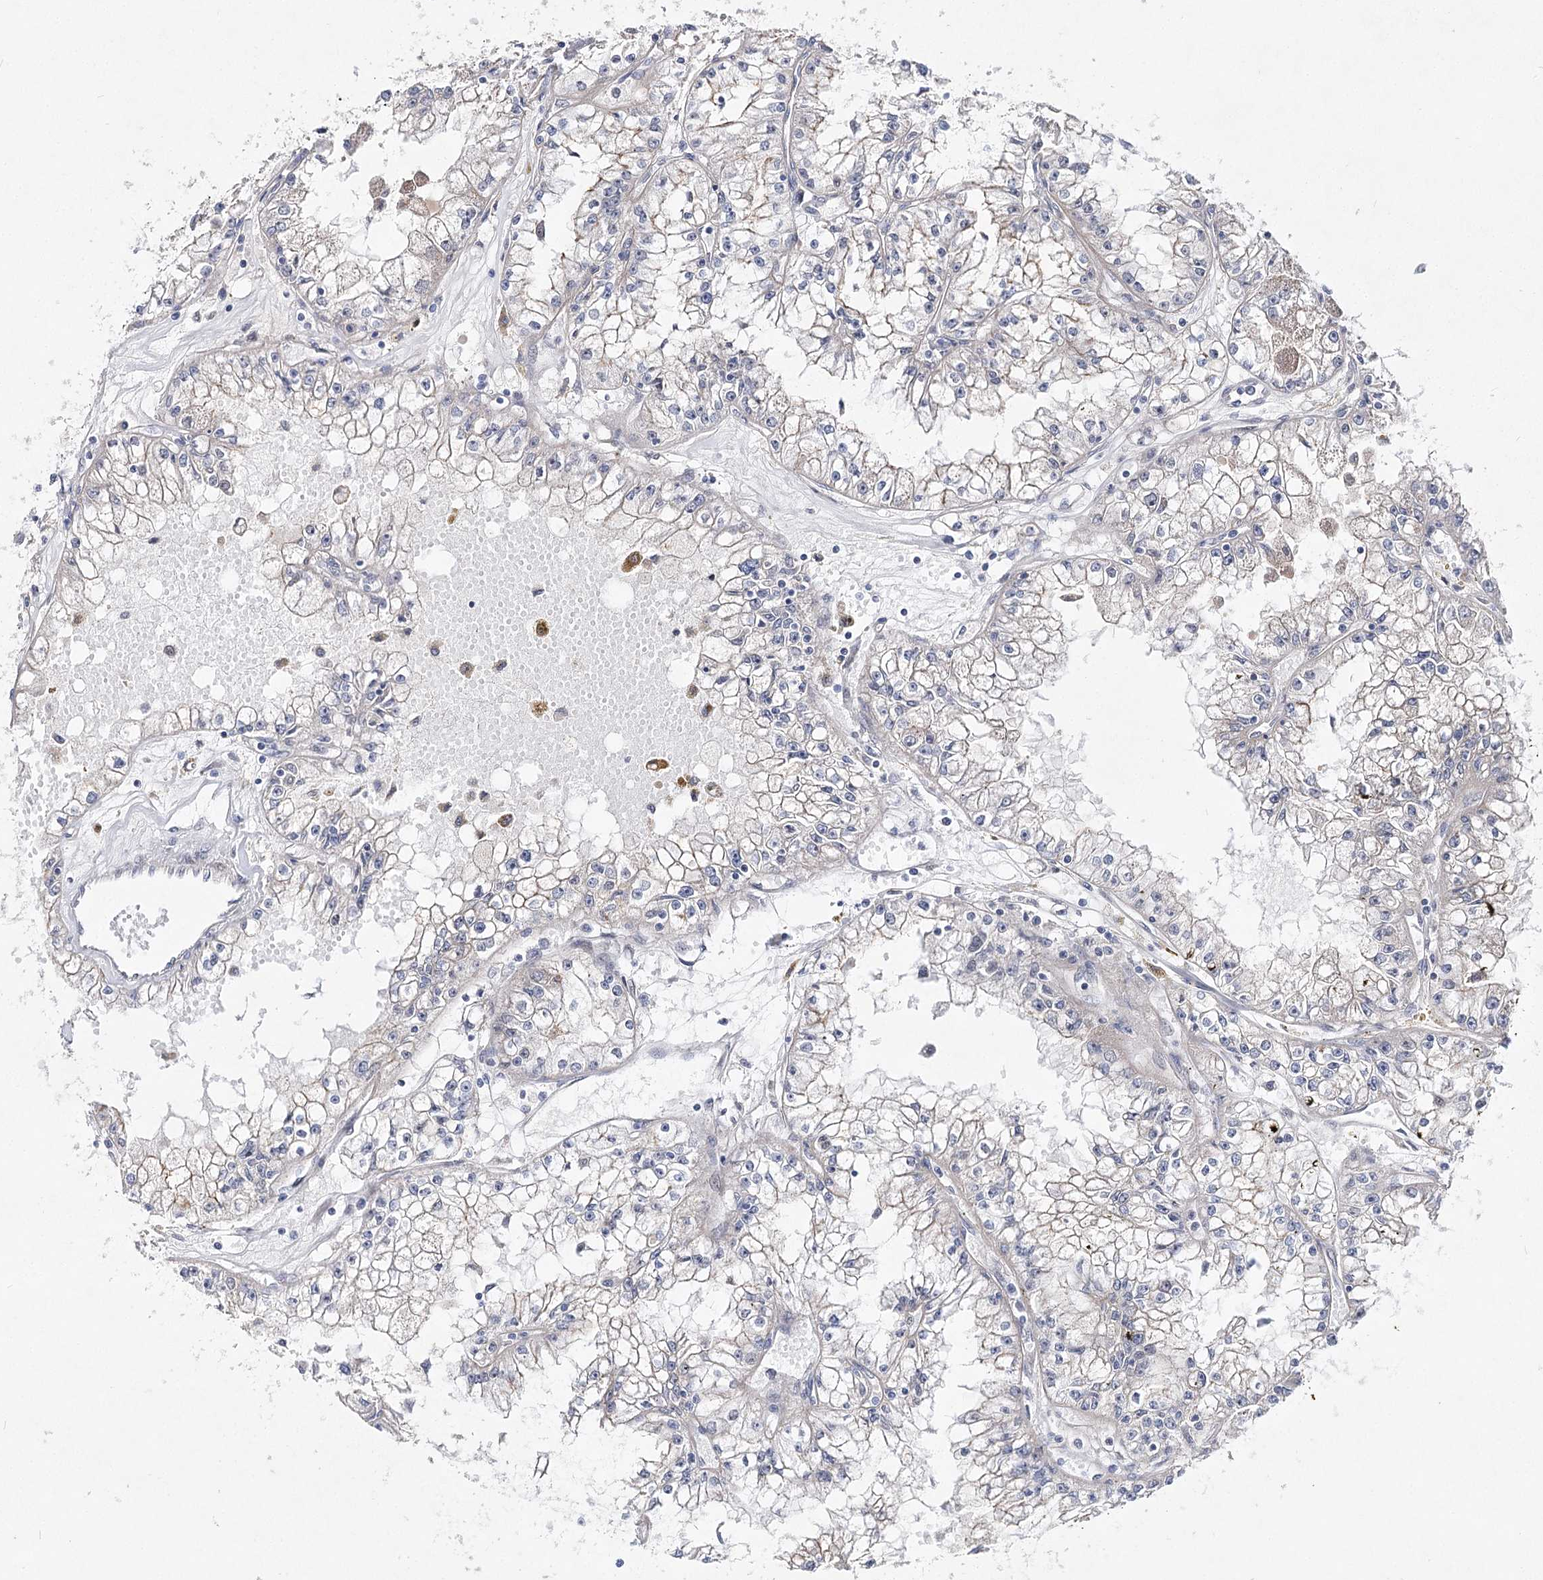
{"staining": {"intensity": "negative", "quantity": "none", "location": "none"}, "tissue": "renal cancer", "cell_type": "Tumor cells", "image_type": "cancer", "snomed": [{"axis": "morphology", "description": "Adenocarcinoma, NOS"}, {"axis": "topography", "description": "Kidney"}], "caption": "Adenocarcinoma (renal) stained for a protein using immunohistochemistry (IHC) exhibits no expression tumor cells.", "gene": "ARHGAP32", "patient": {"sex": "male", "age": 56}}